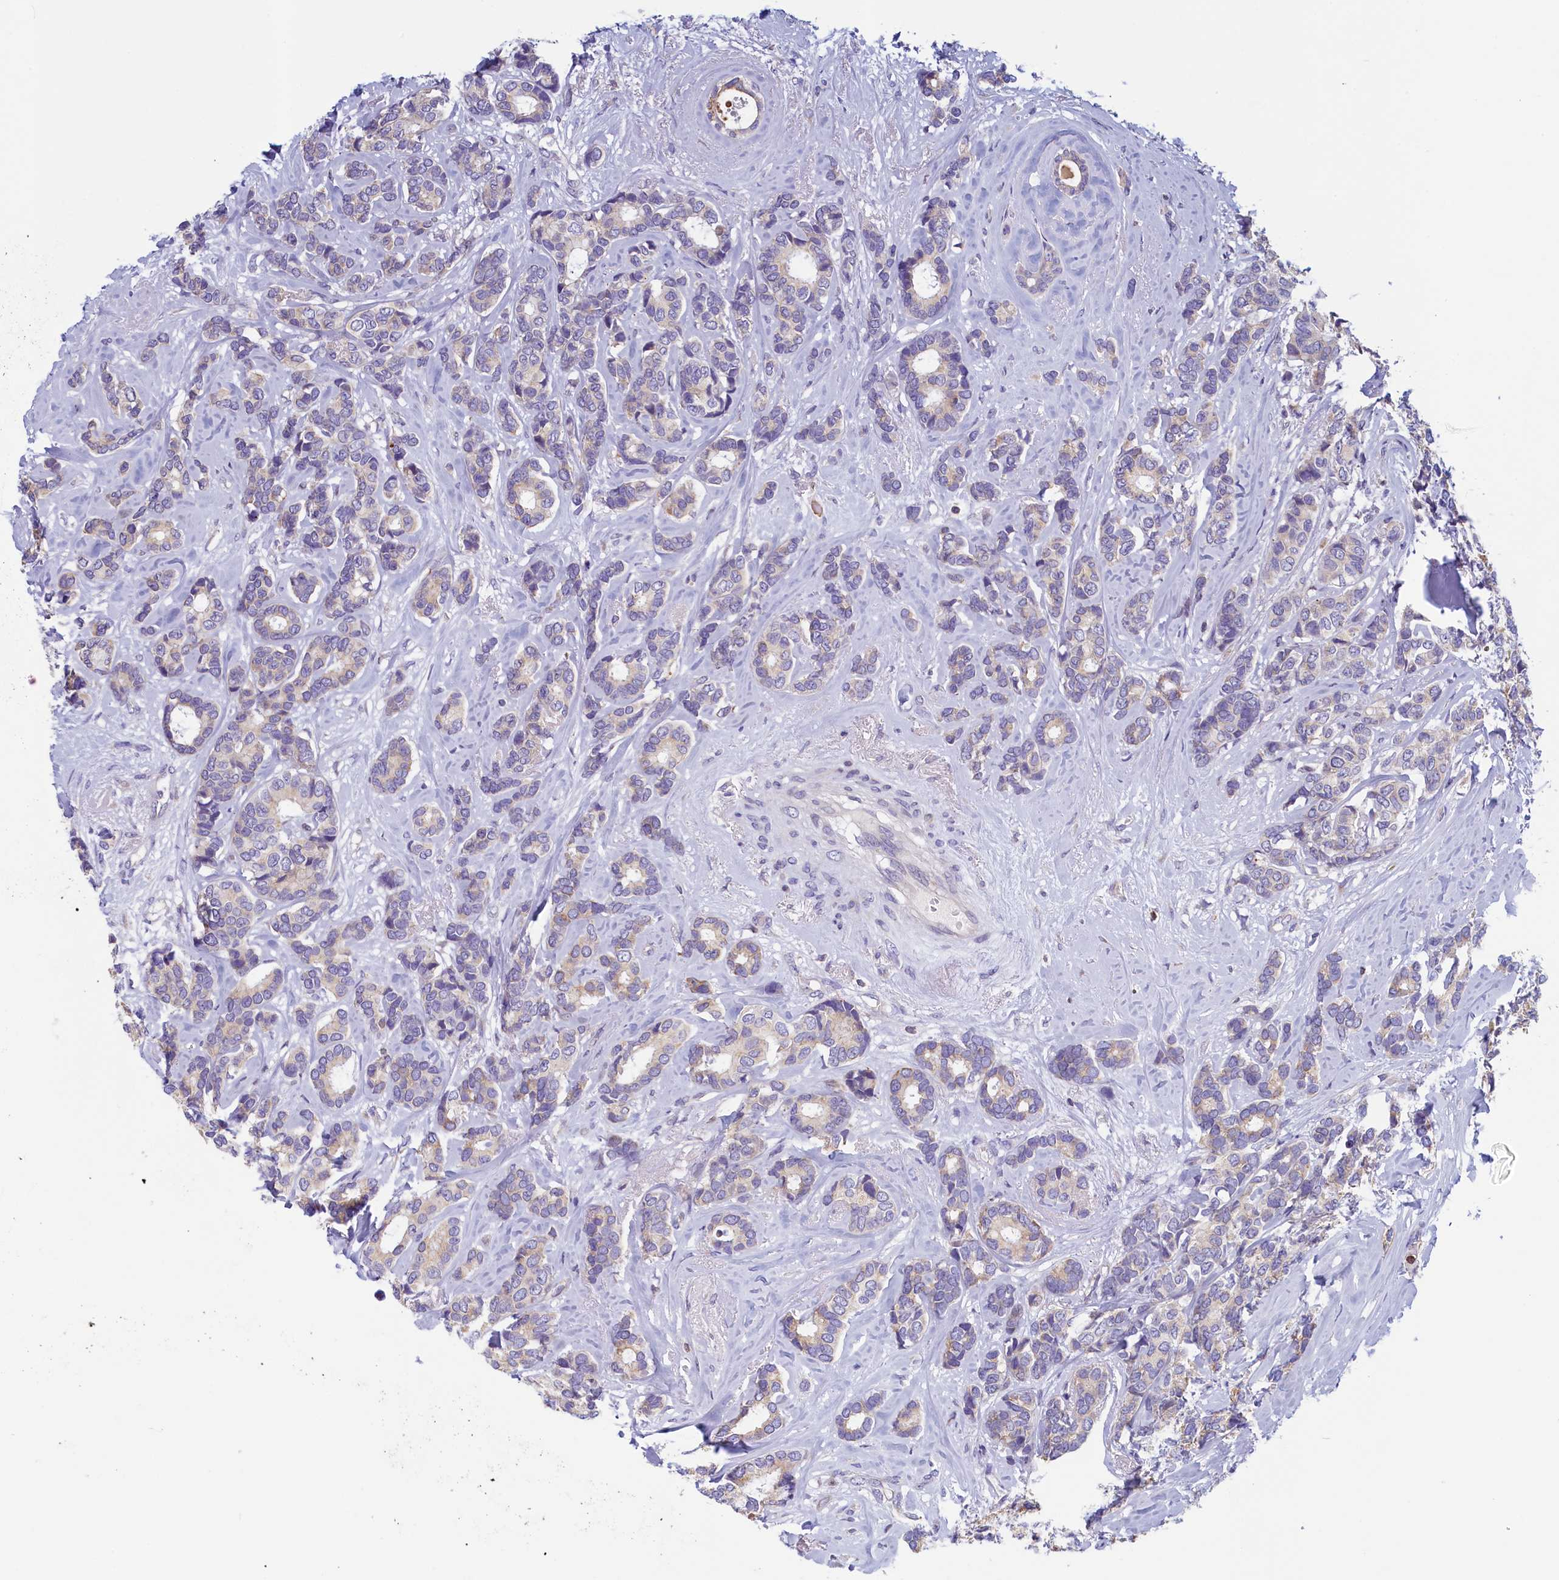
{"staining": {"intensity": "weak", "quantity": "<25%", "location": "cytoplasmic/membranous"}, "tissue": "breast cancer", "cell_type": "Tumor cells", "image_type": "cancer", "snomed": [{"axis": "morphology", "description": "Duct carcinoma"}, {"axis": "topography", "description": "Breast"}], "caption": "This is an immunohistochemistry (IHC) image of breast cancer (intraductal carcinoma). There is no expression in tumor cells.", "gene": "TRAF3IP3", "patient": {"sex": "female", "age": 87}}